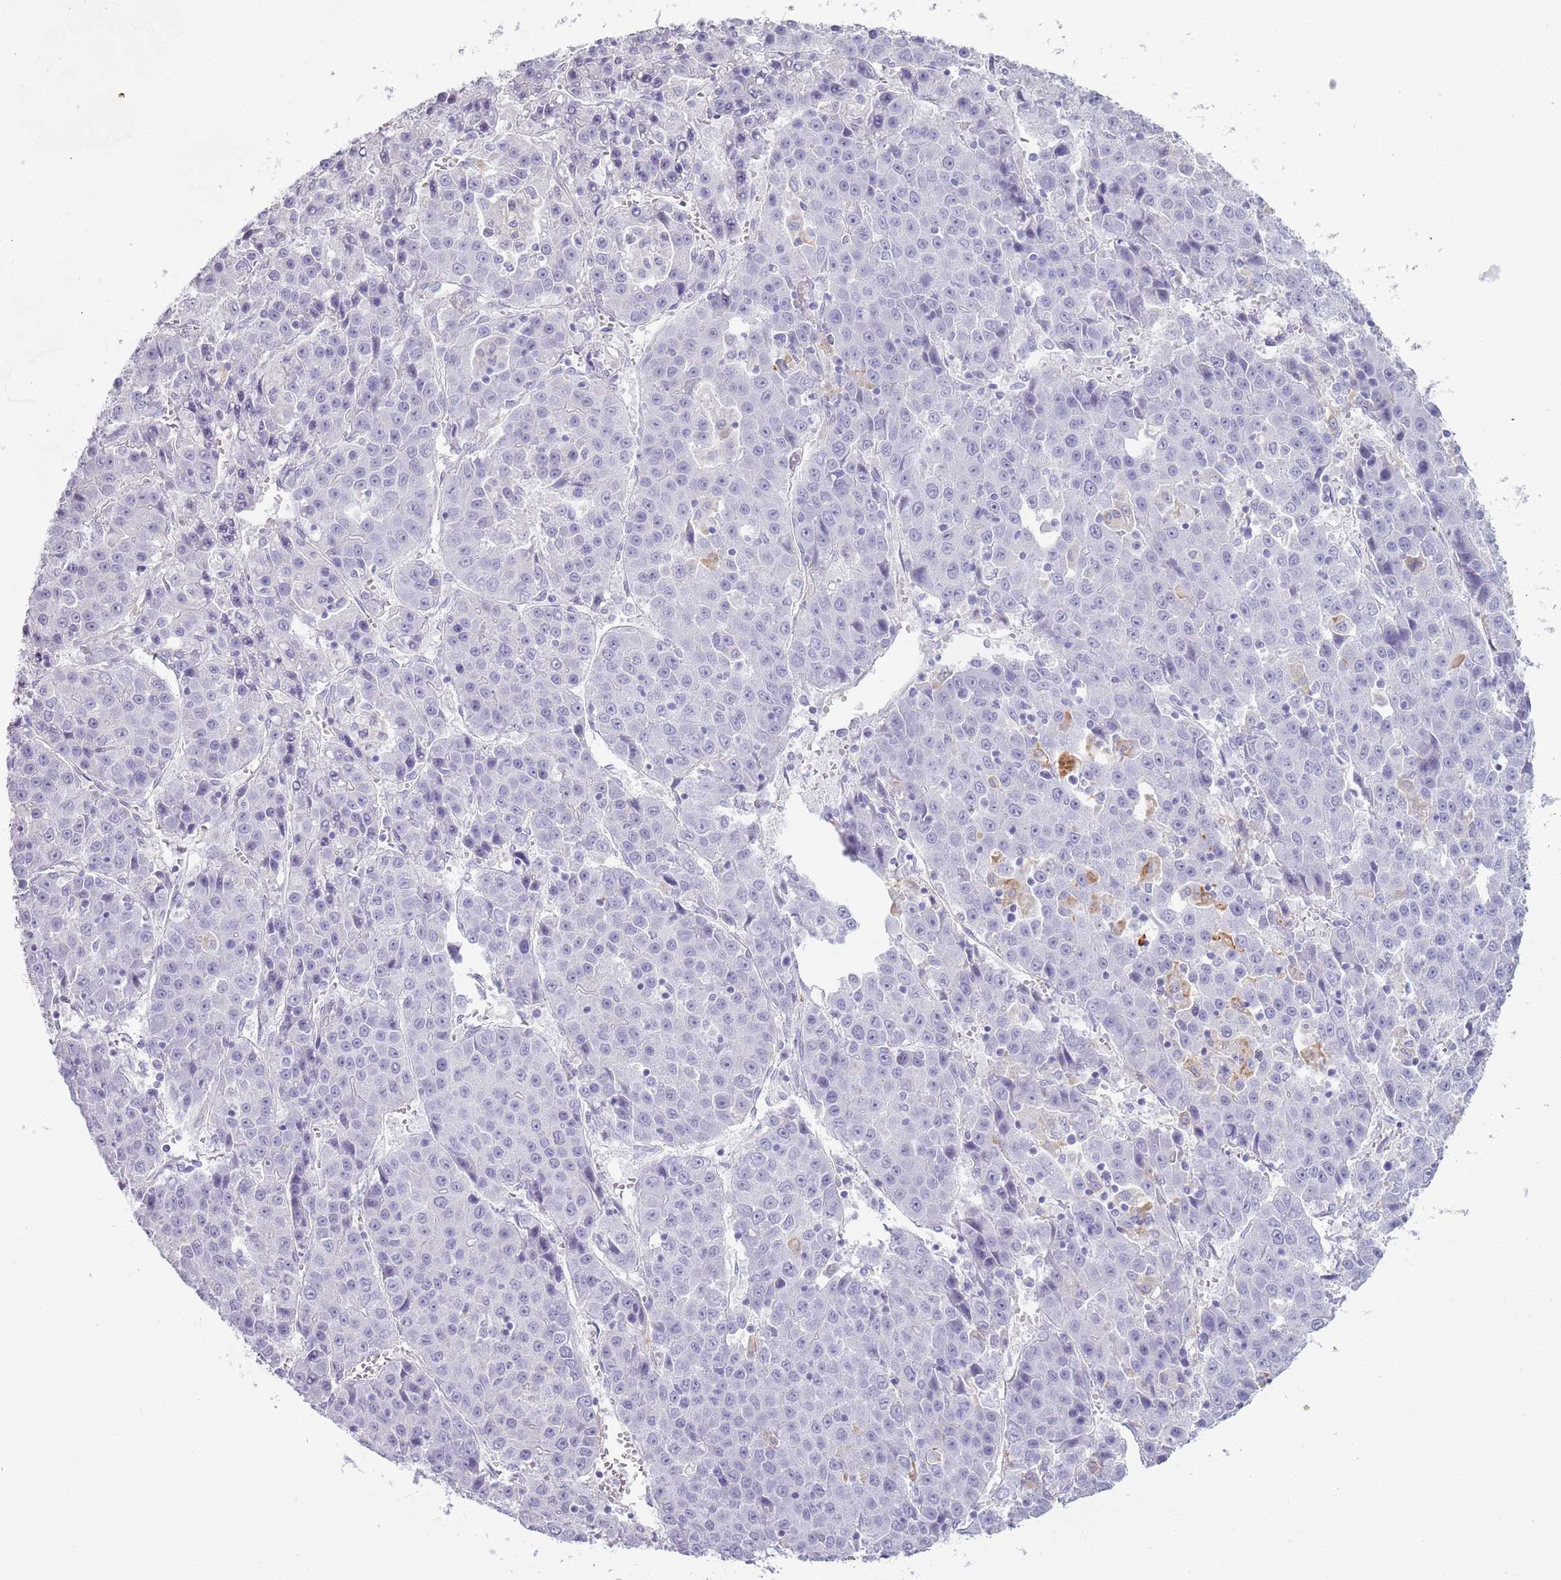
{"staining": {"intensity": "negative", "quantity": "none", "location": "none"}, "tissue": "liver cancer", "cell_type": "Tumor cells", "image_type": "cancer", "snomed": [{"axis": "morphology", "description": "Carcinoma, Hepatocellular, NOS"}, {"axis": "topography", "description": "Liver"}], "caption": "This micrograph is of liver cancer stained with IHC to label a protein in brown with the nuclei are counter-stained blue. There is no positivity in tumor cells.", "gene": "COLEC12", "patient": {"sex": "female", "age": 53}}